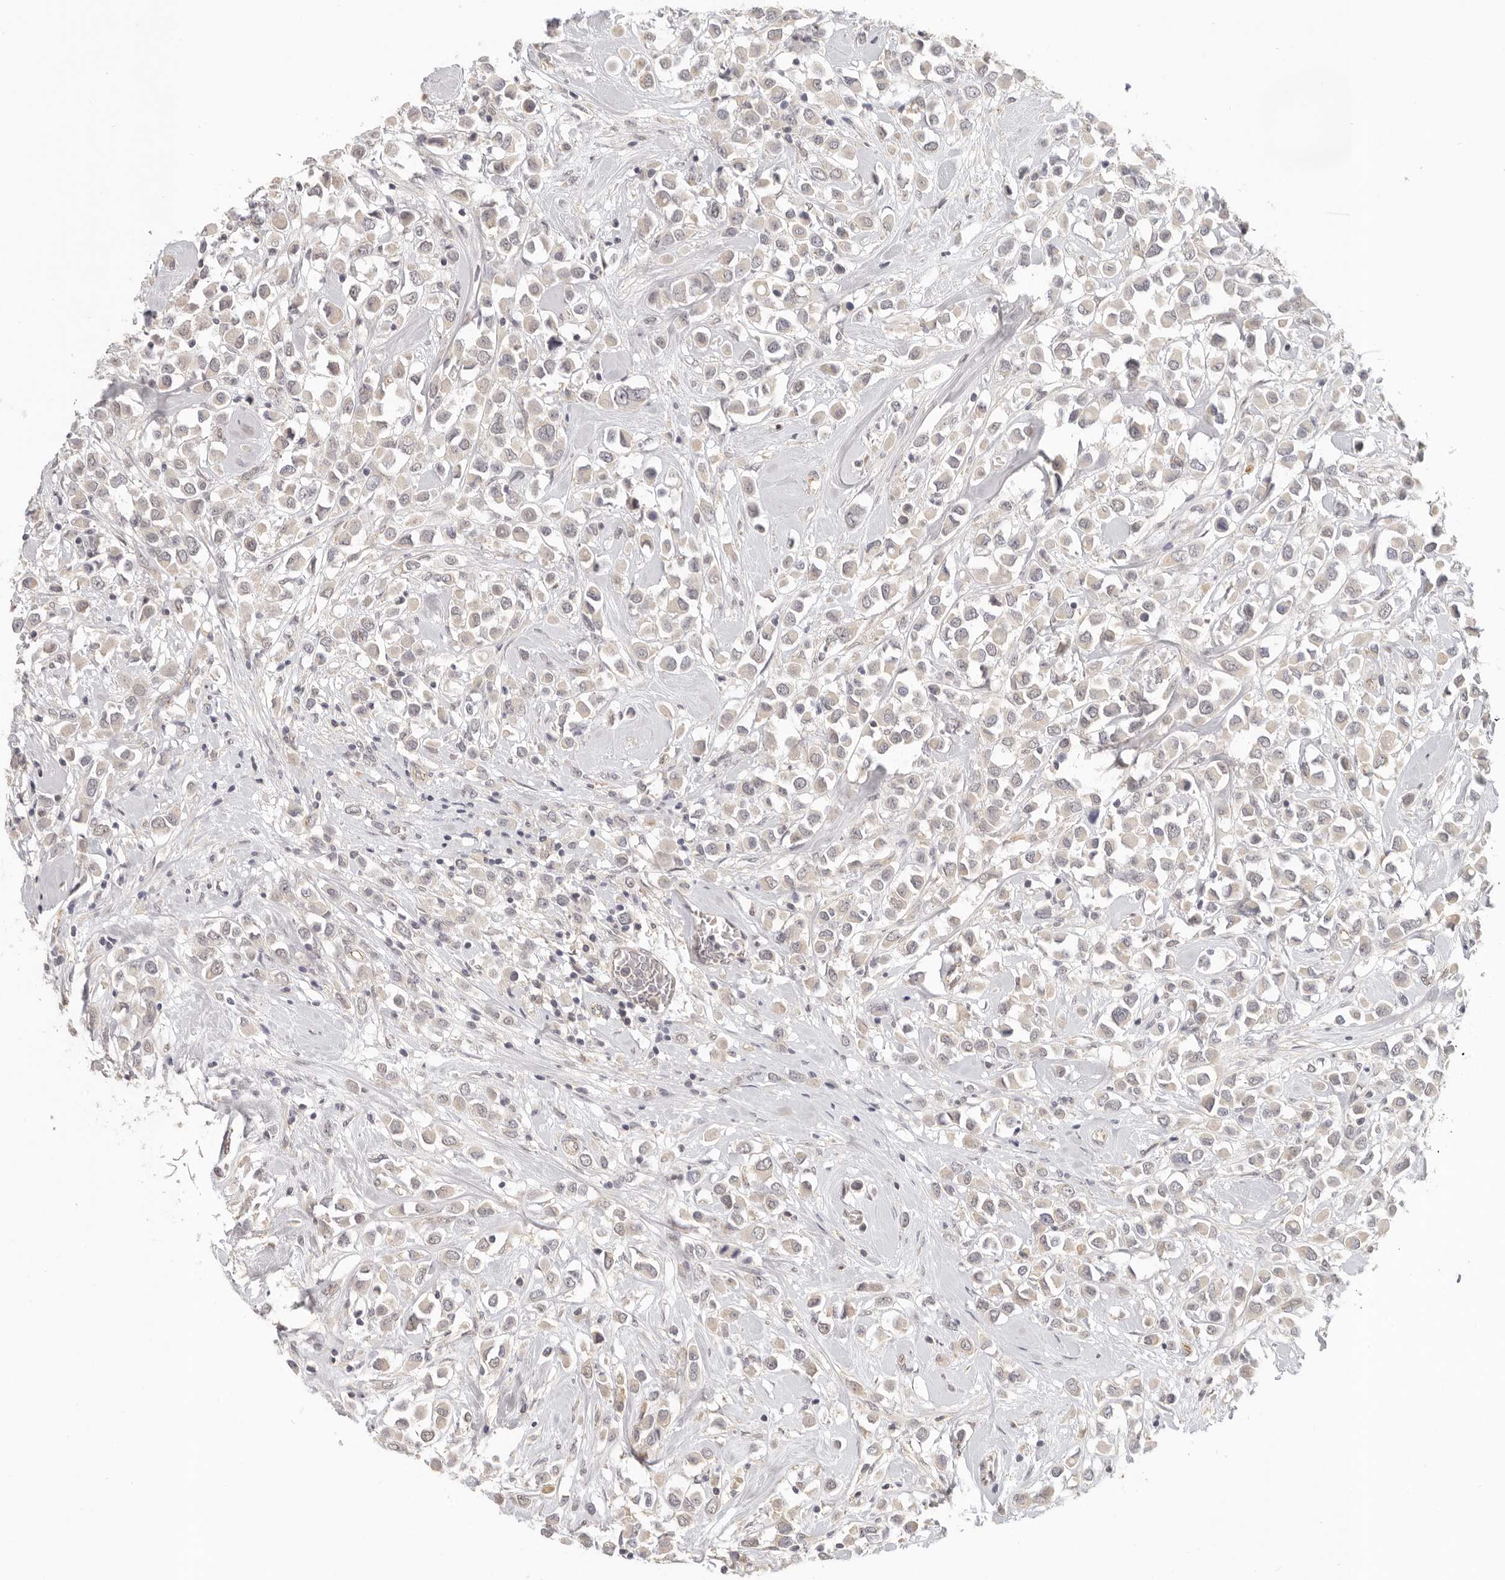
{"staining": {"intensity": "negative", "quantity": "none", "location": "none"}, "tissue": "breast cancer", "cell_type": "Tumor cells", "image_type": "cancer", "snomed": [{"axis": "morphology", "description": "Duct carcinoma"}, {"axis": "topography", "description": "Breast"}], "caption": "An IHC histopathology image of infiltrating ductal carcinoma (breast) is shown. There is no staining in tumor cells of infiltrating ductal carcinoma (breast).", "gene": "ANXA9", "patient": {"sex": "female", "age": 61}}